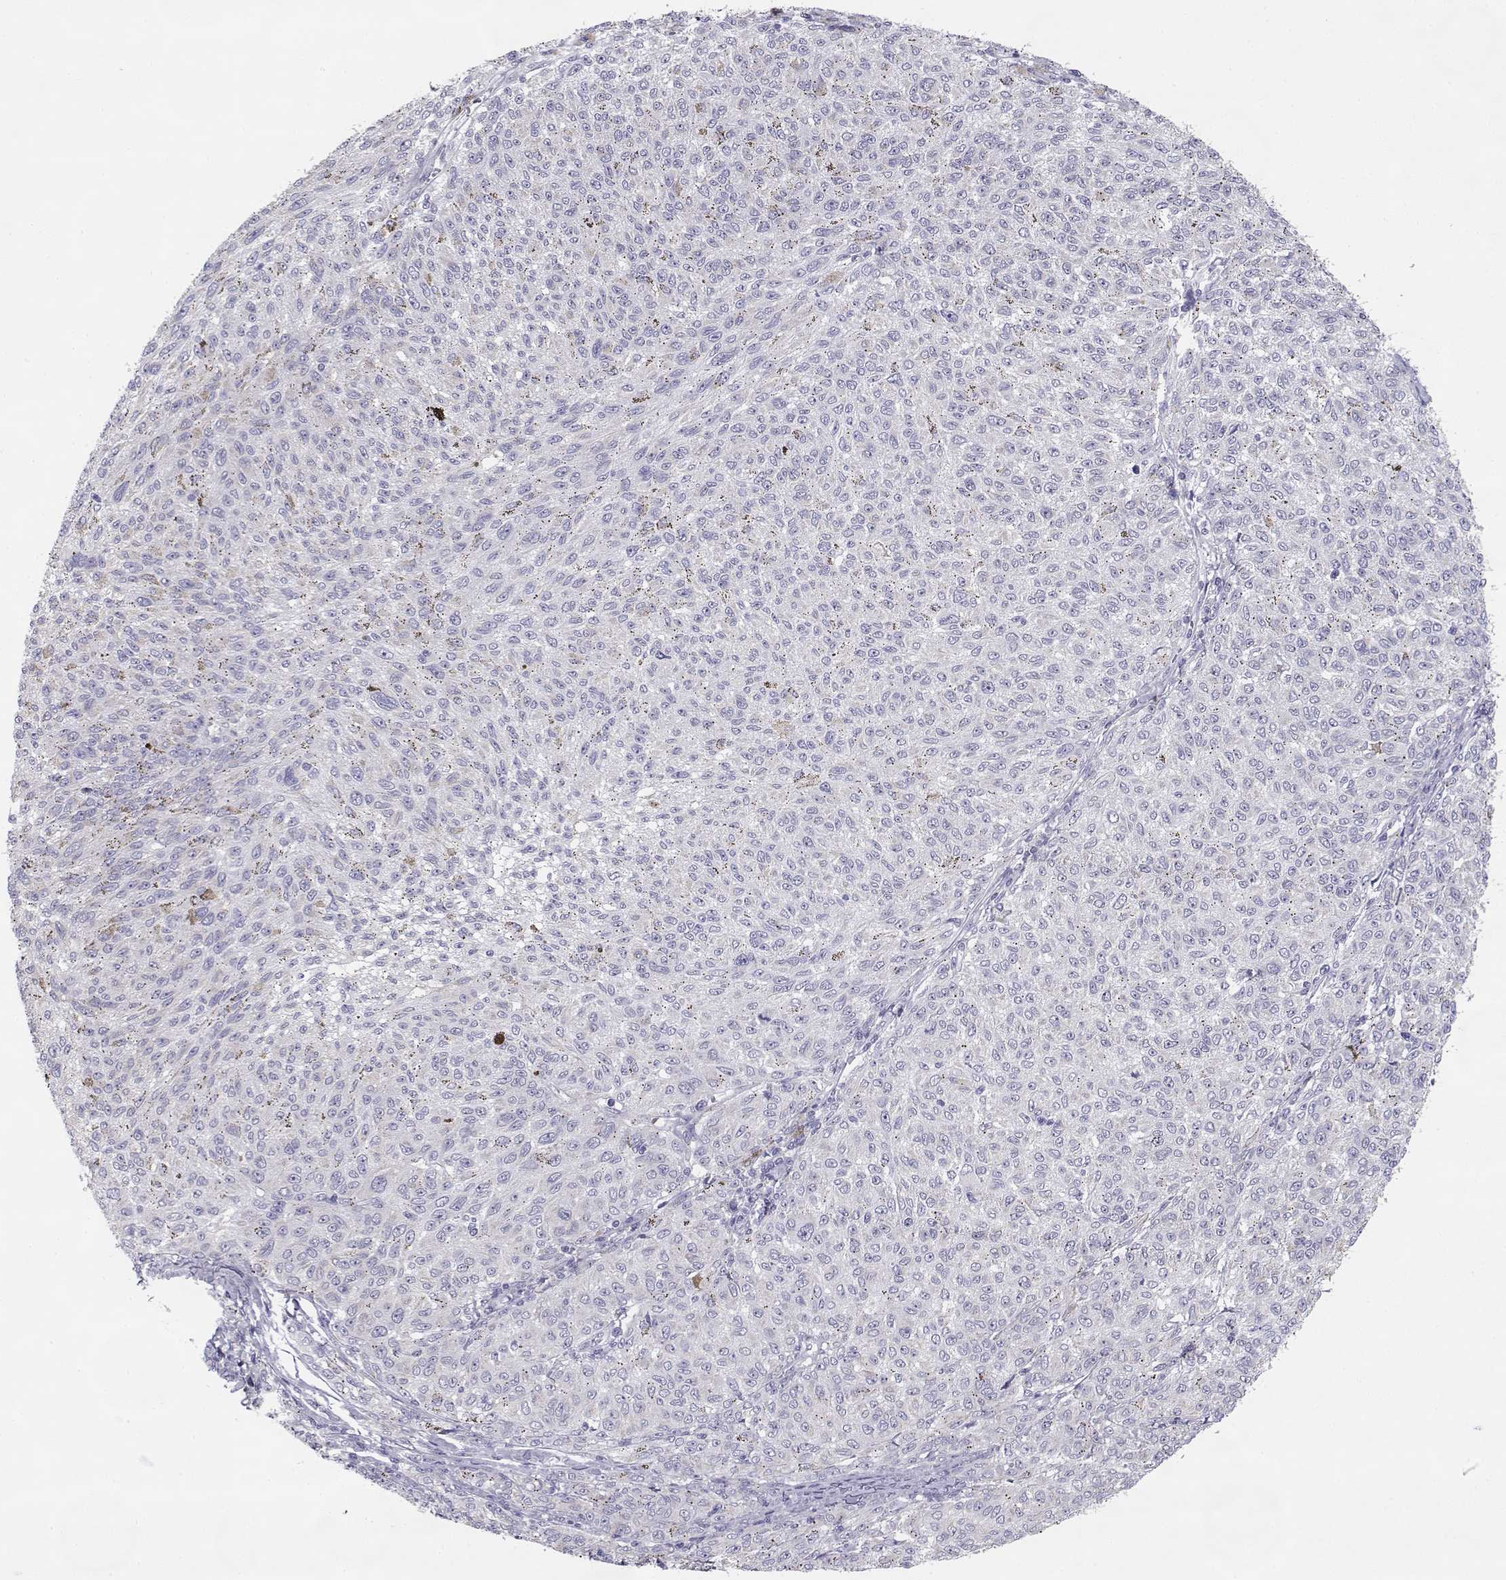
{"staining": {"intensity": "negative", "quantity": "none", "location": "none"}, "tissue": "melanoma", "cell_type": "Tumor cells", "image_type": "cancer", "snomed": [{"axis": "morphology", "description": "Malignant melanoma, NOS"}, {"axis": "topography", "description": "Skin"}], "caption": "Immunohistochemical staining of malignant melanoma displays no significant staining in tumor cells. (DAB (3,3'-diaminobenzidine) immunohistochemistry (IHC) visualized using brightfield microscopy, high magnification).", "gene": "CREB3L3", "patient": {"sex": "female", "age": 72}}